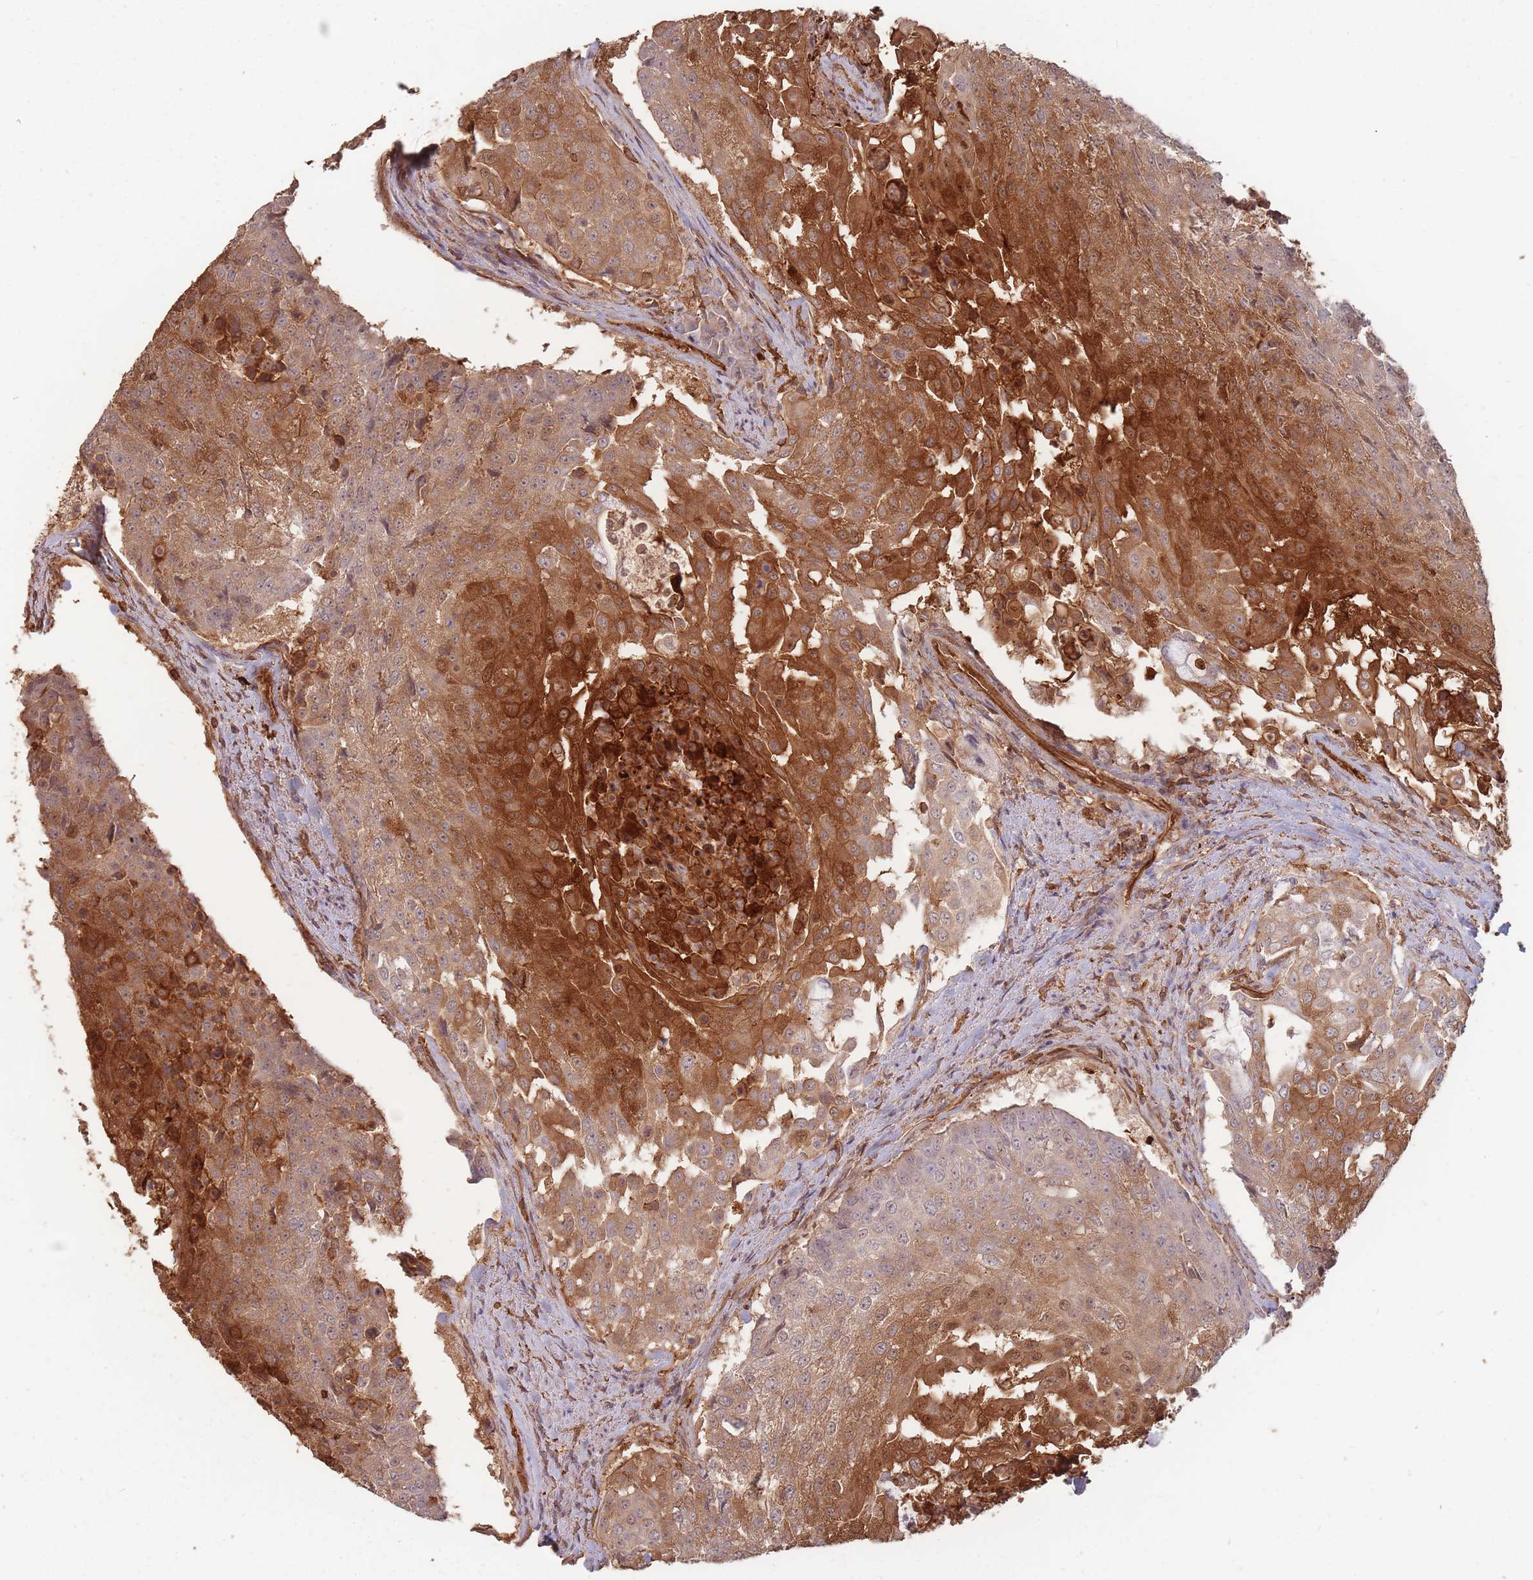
{"staining": {"intensity": "strong", "quantity": ">75%", "location": "cytoplasmic/membranous"}, "tissue": "urothelial cancer", "cell_type": "Tumor cells", "image_type": "cancer", "snomed": [{"axis": "morphology", "description": "Urothelial carcinoma, High grade"}, {"axis": "topography", "description": "Urinary bladder"}], "caption": "Immunohistochemical staining of human high-grade urothelial carcinoma demonstrates high levels of strong cytoplasmic/membranous positivity in approximately >75% of tumor cells.", "gene": "PLS3", "patient": {"sex": "female", "age": 63}}